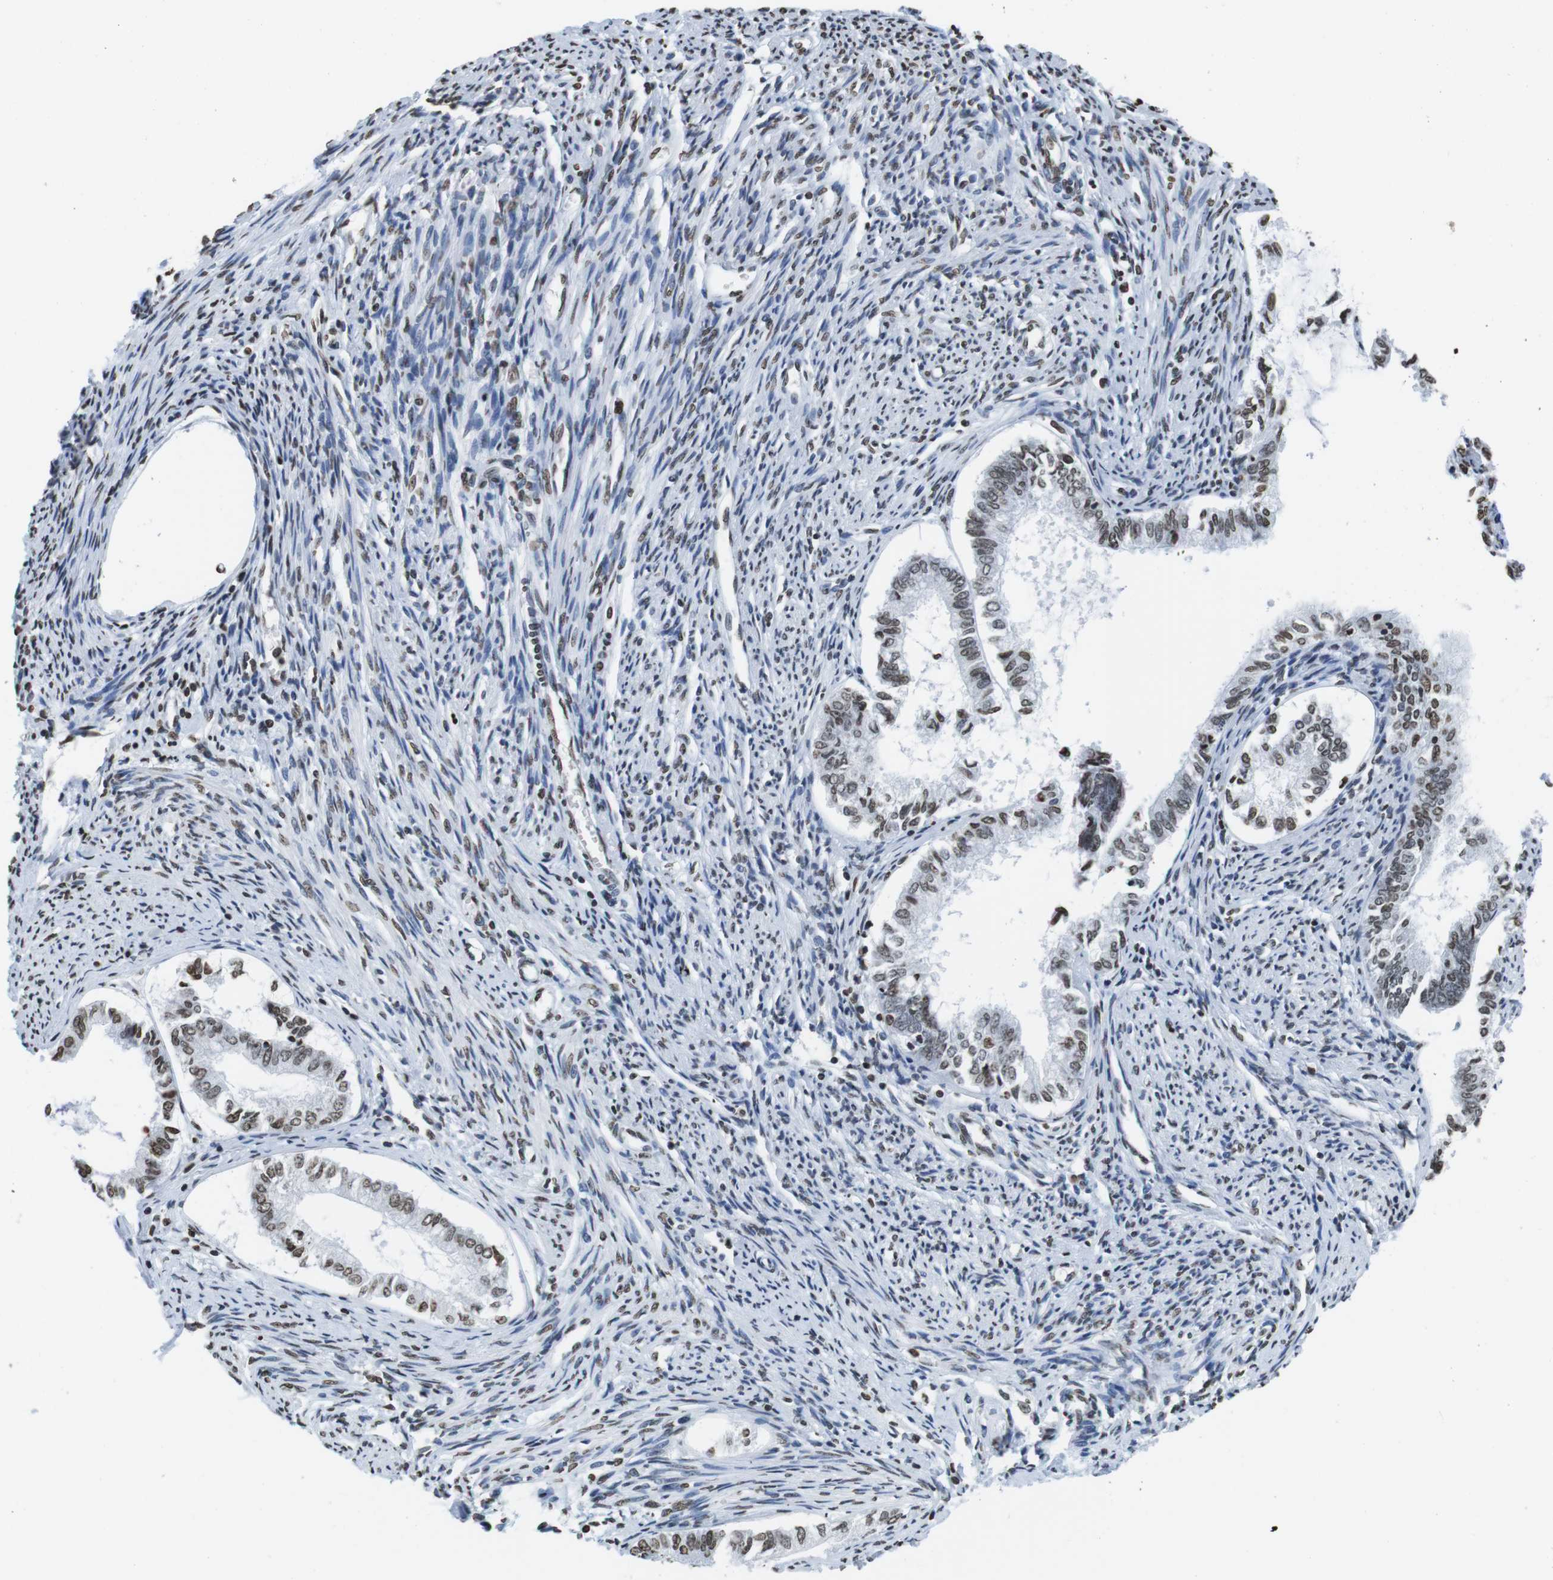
{"staining": {"intensity": "moderate", "quantity": "25%-75%", "location": "nuclear"}, "tissue": "endometrial cancer", "cell_type": "Tumor cells", "image_type": "cancer", "snomed": [{"axis": "morphology", "description": "Adenocarcinoma, NOS"}, {"axis": "topography", "description": "Endometrium"}], "caption": "A brown stain labels moderate nuclear expression of a protein in adenocarcinoma (endometrial) tumor cells.", "gene": "BSX", "patient": {"sex": "female", "age": 86}}